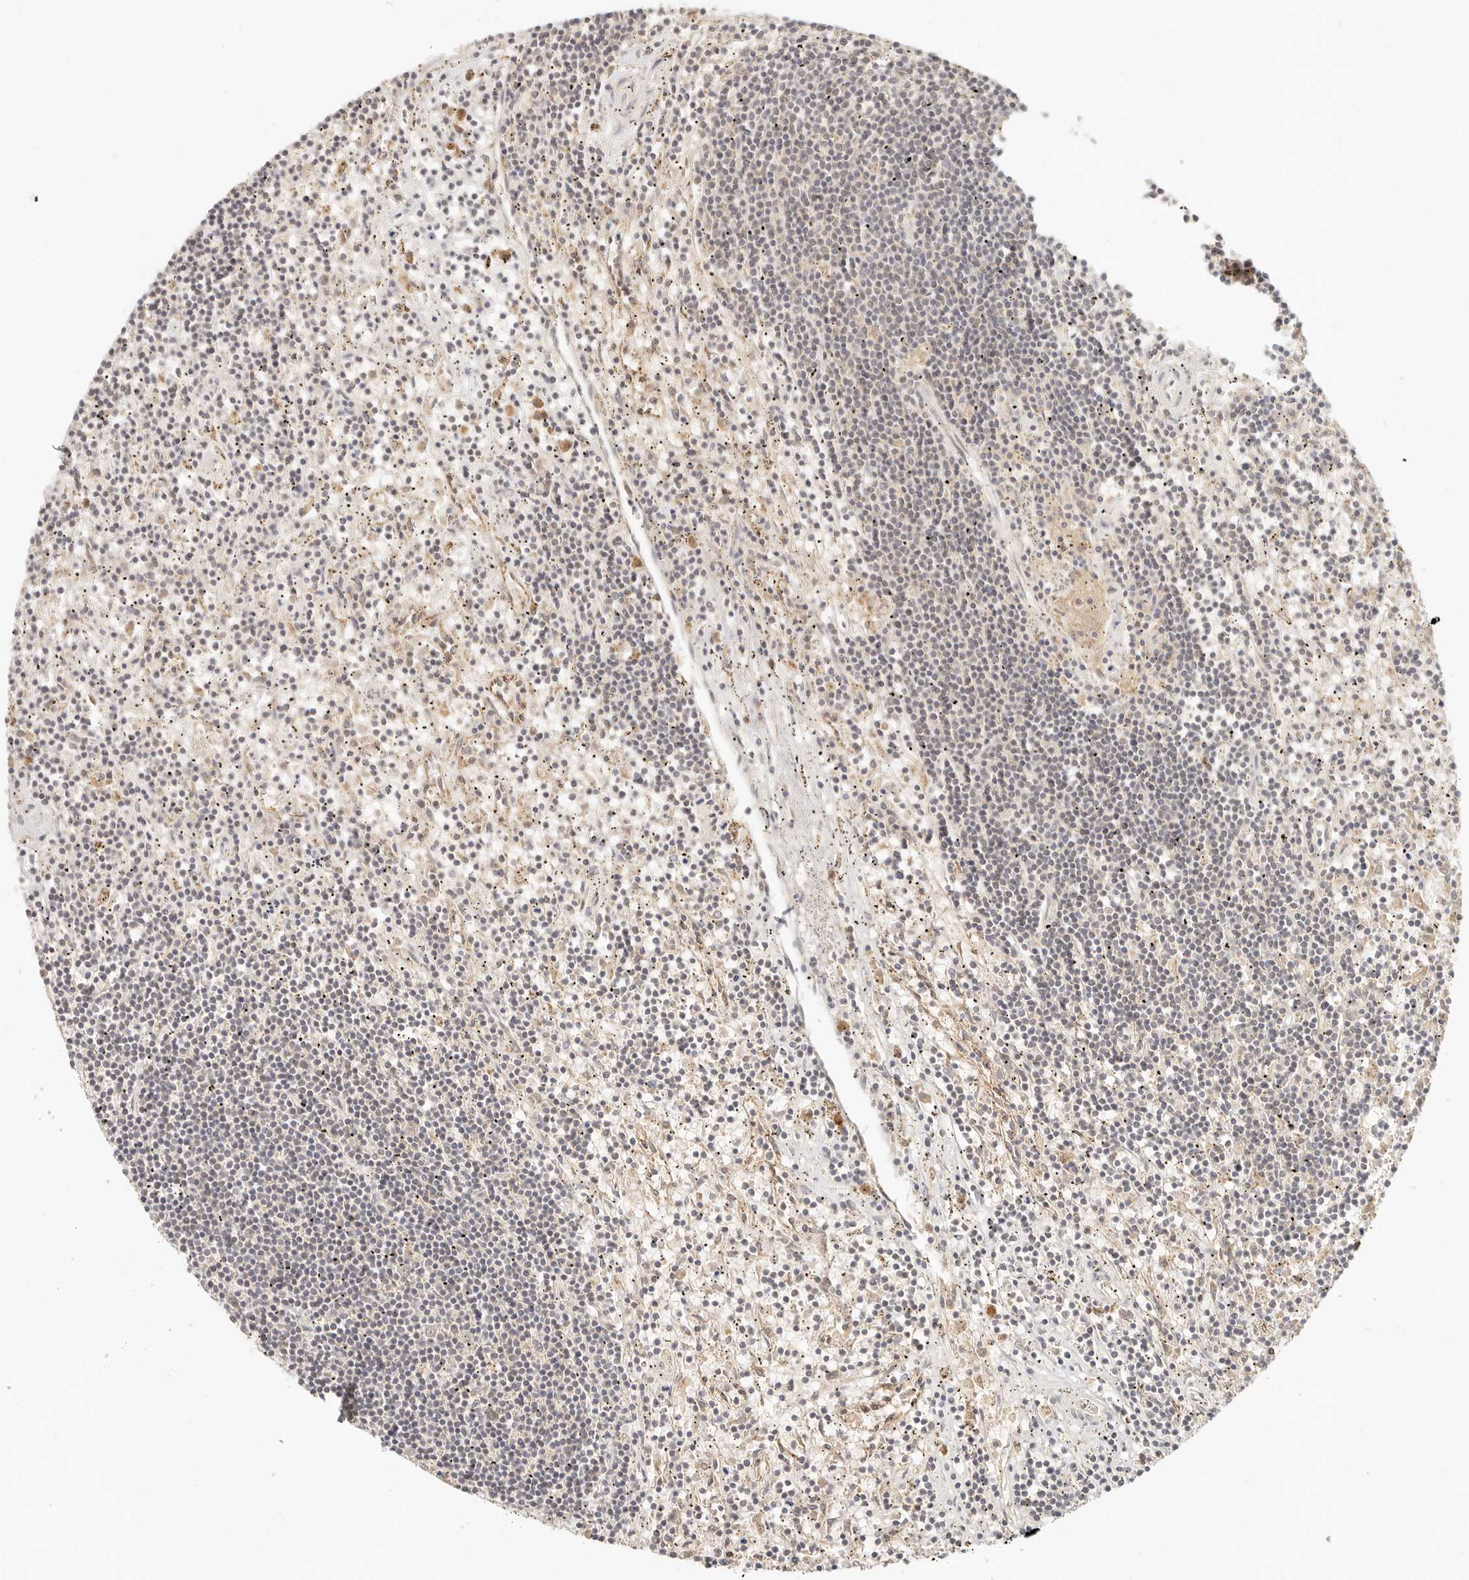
{"staining": {"intensity": "negative", "quantity": "none", "location": "none"}, "tissue": "lymphoma", "cell_type": "Tumor cells", "image_type": "cancer", "snomed": [{"axis": "morphology", "description": "Malignant lymphoma, non-Hodgkin's type, Low grade"}, {"axis": "topography", "description": "Spleen"}], "caption": "Immunohistochemical staining of malignant lymphoma, non-Hodgkin's type (low-grade) displays no significant positivity in tumor cells. (DAB immunohistochemistry visualized using brightfield microscopy, high magnification).", "gene": "INTS11", "patient": {"sex": "male", "age": 76}}